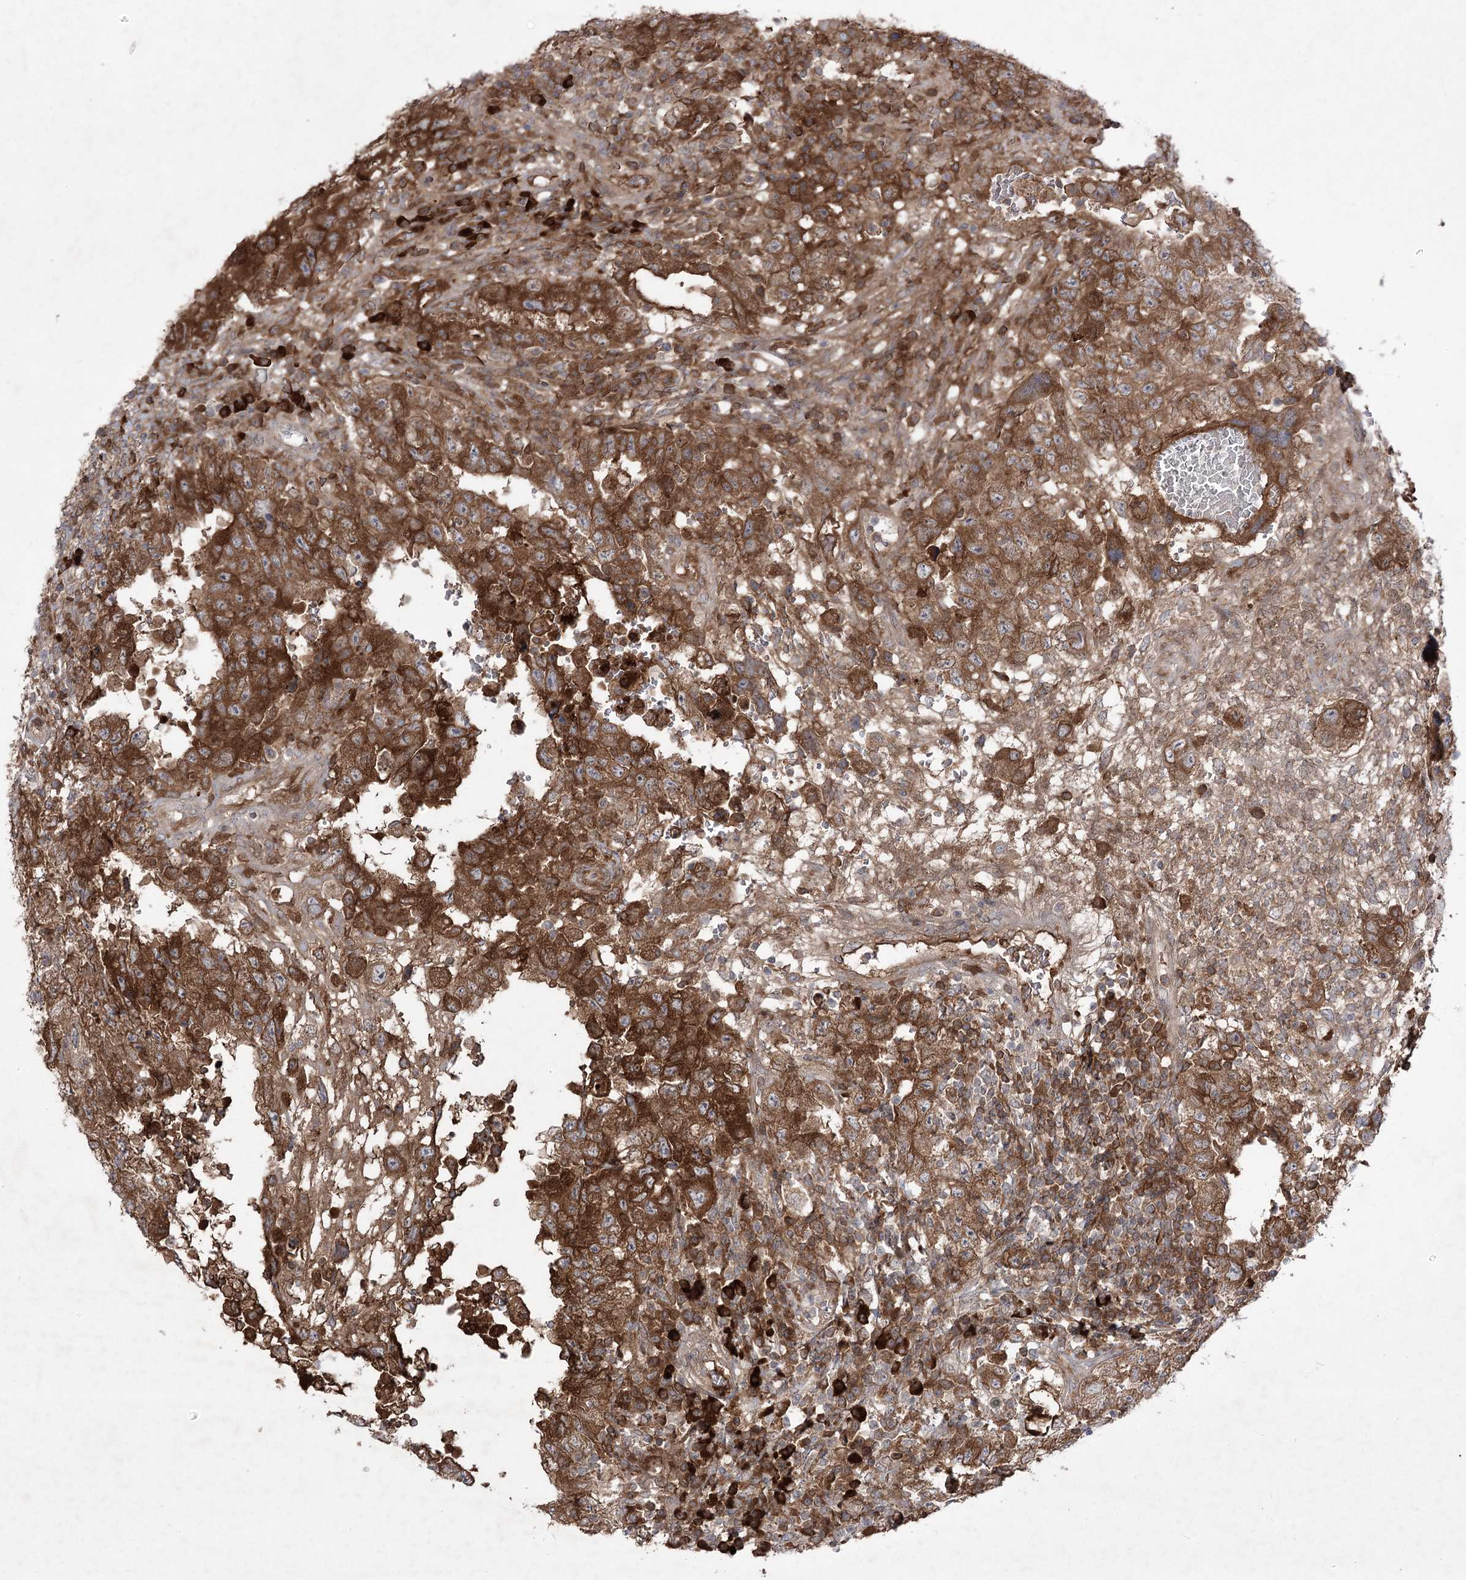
{"staining": {"intensity": "strong", "quantity": ">75%", "location": "cytoplasmic/membranous"}, "tissue": "testis cancer", "cell_type": "Tumor cells", "image_type": "cancer", "snomed": [{"axis": "morphology", "description": "Carcinoma, Embryonal, NOS"}, {"axis": "topography", "description": "Testis"}], "caption": "Human testis cancer (embryonal carcinoma) stained for a protein (brown) shows strong cytoplasmic/membranous positive expression in about >75% of tumor cells.", "gene": "PLEKHA5", "patient": {"sex": "male", "age": 26}}